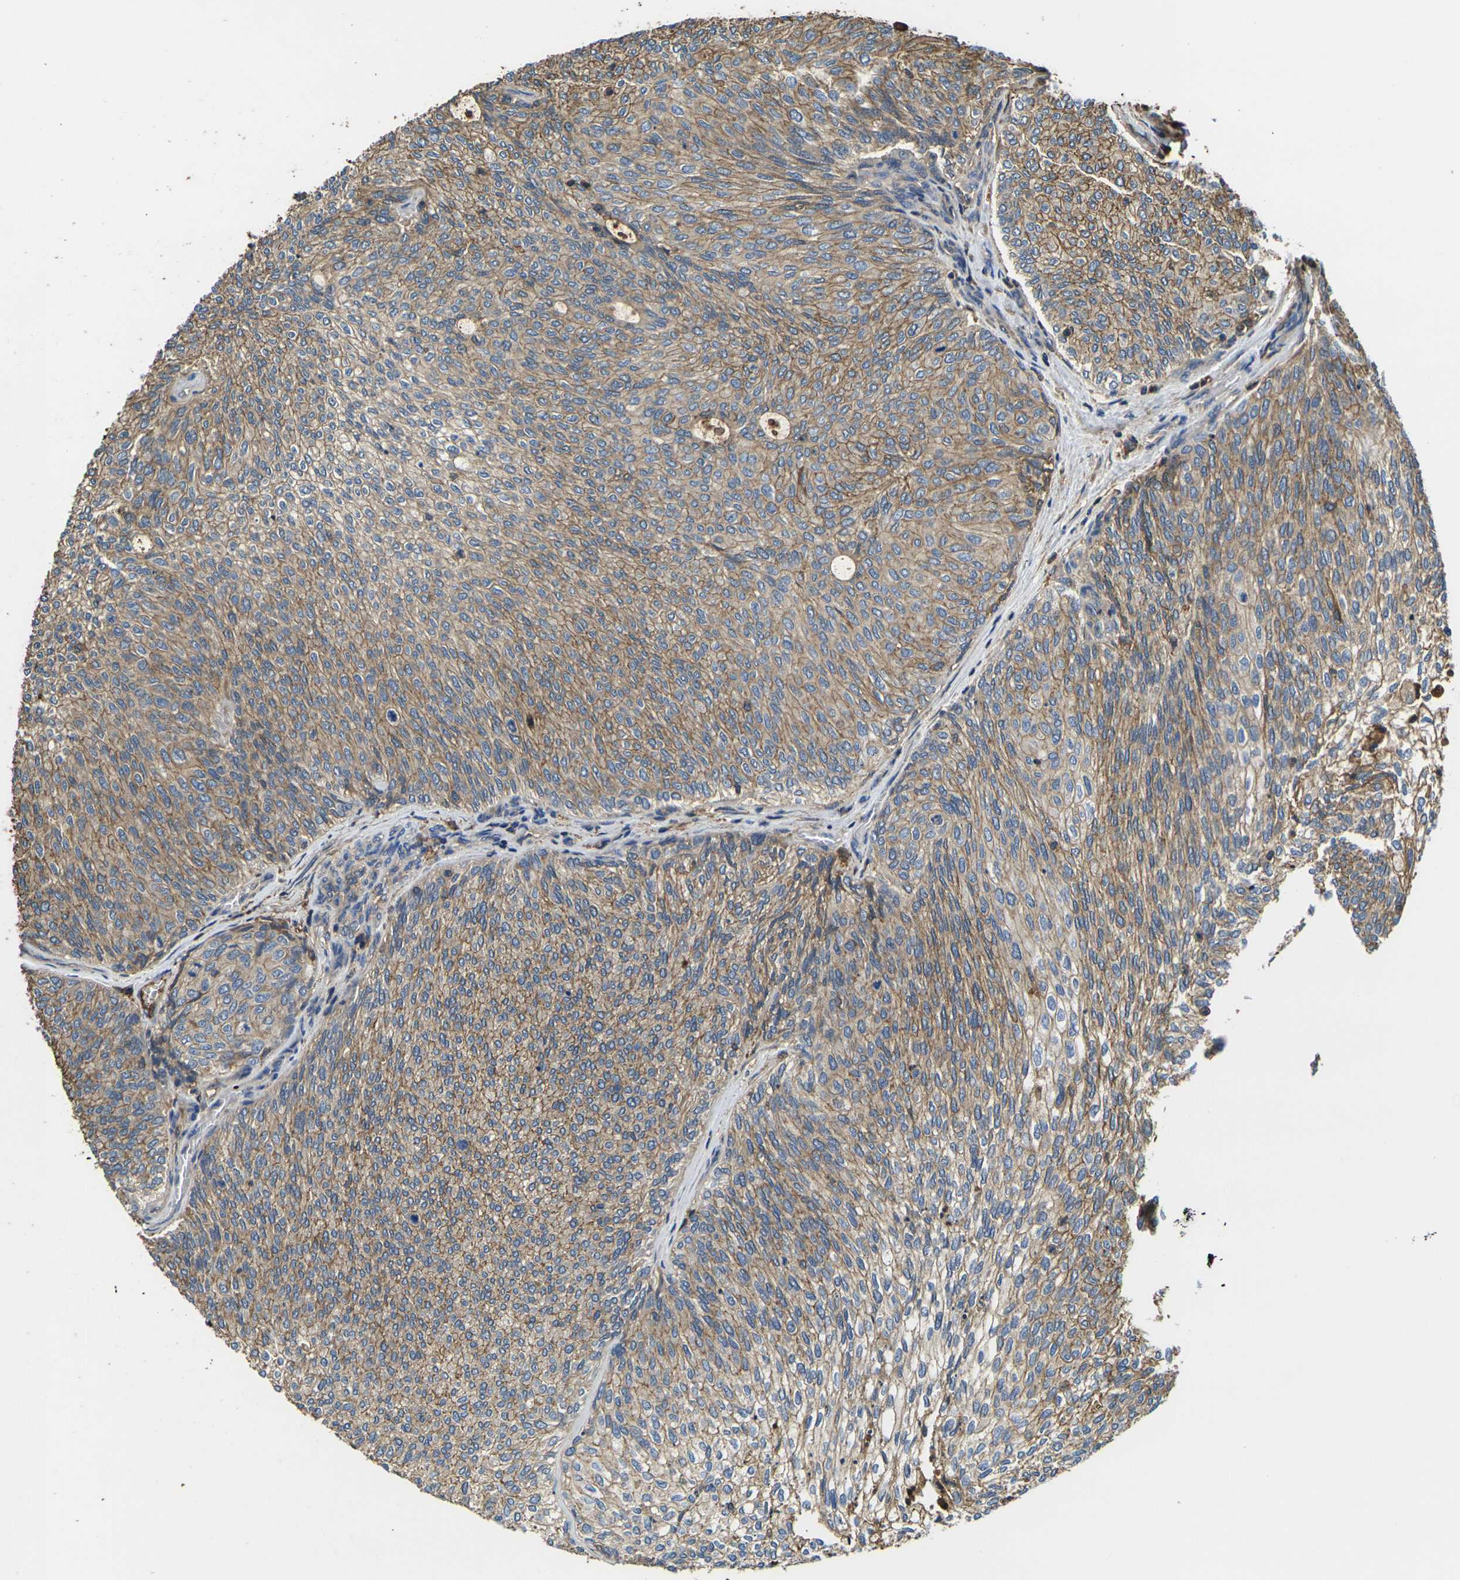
{"staining": {"intensity": "moderate", "quantity": ">75%", "location": "cytoplasmic/membranous"}, "tissue": "urothelial cancer", "cell_type": "Tumor cells", "image_type": "cancer", "snomed": [{"axis": "morphology", "description": "Urothelial carcinoma, Low grade"}, {"axis": "topography", "description": "Urinary bladder"}], "caption": "A photomicrograph of human urothelial carcinoma (low-grade) stained for a protein demonstrates moderate cytoplasmic/membranous brown staining in tumor cells.", "gene": "HSPG2", "patient": {"sex": "female", "age": 79}}